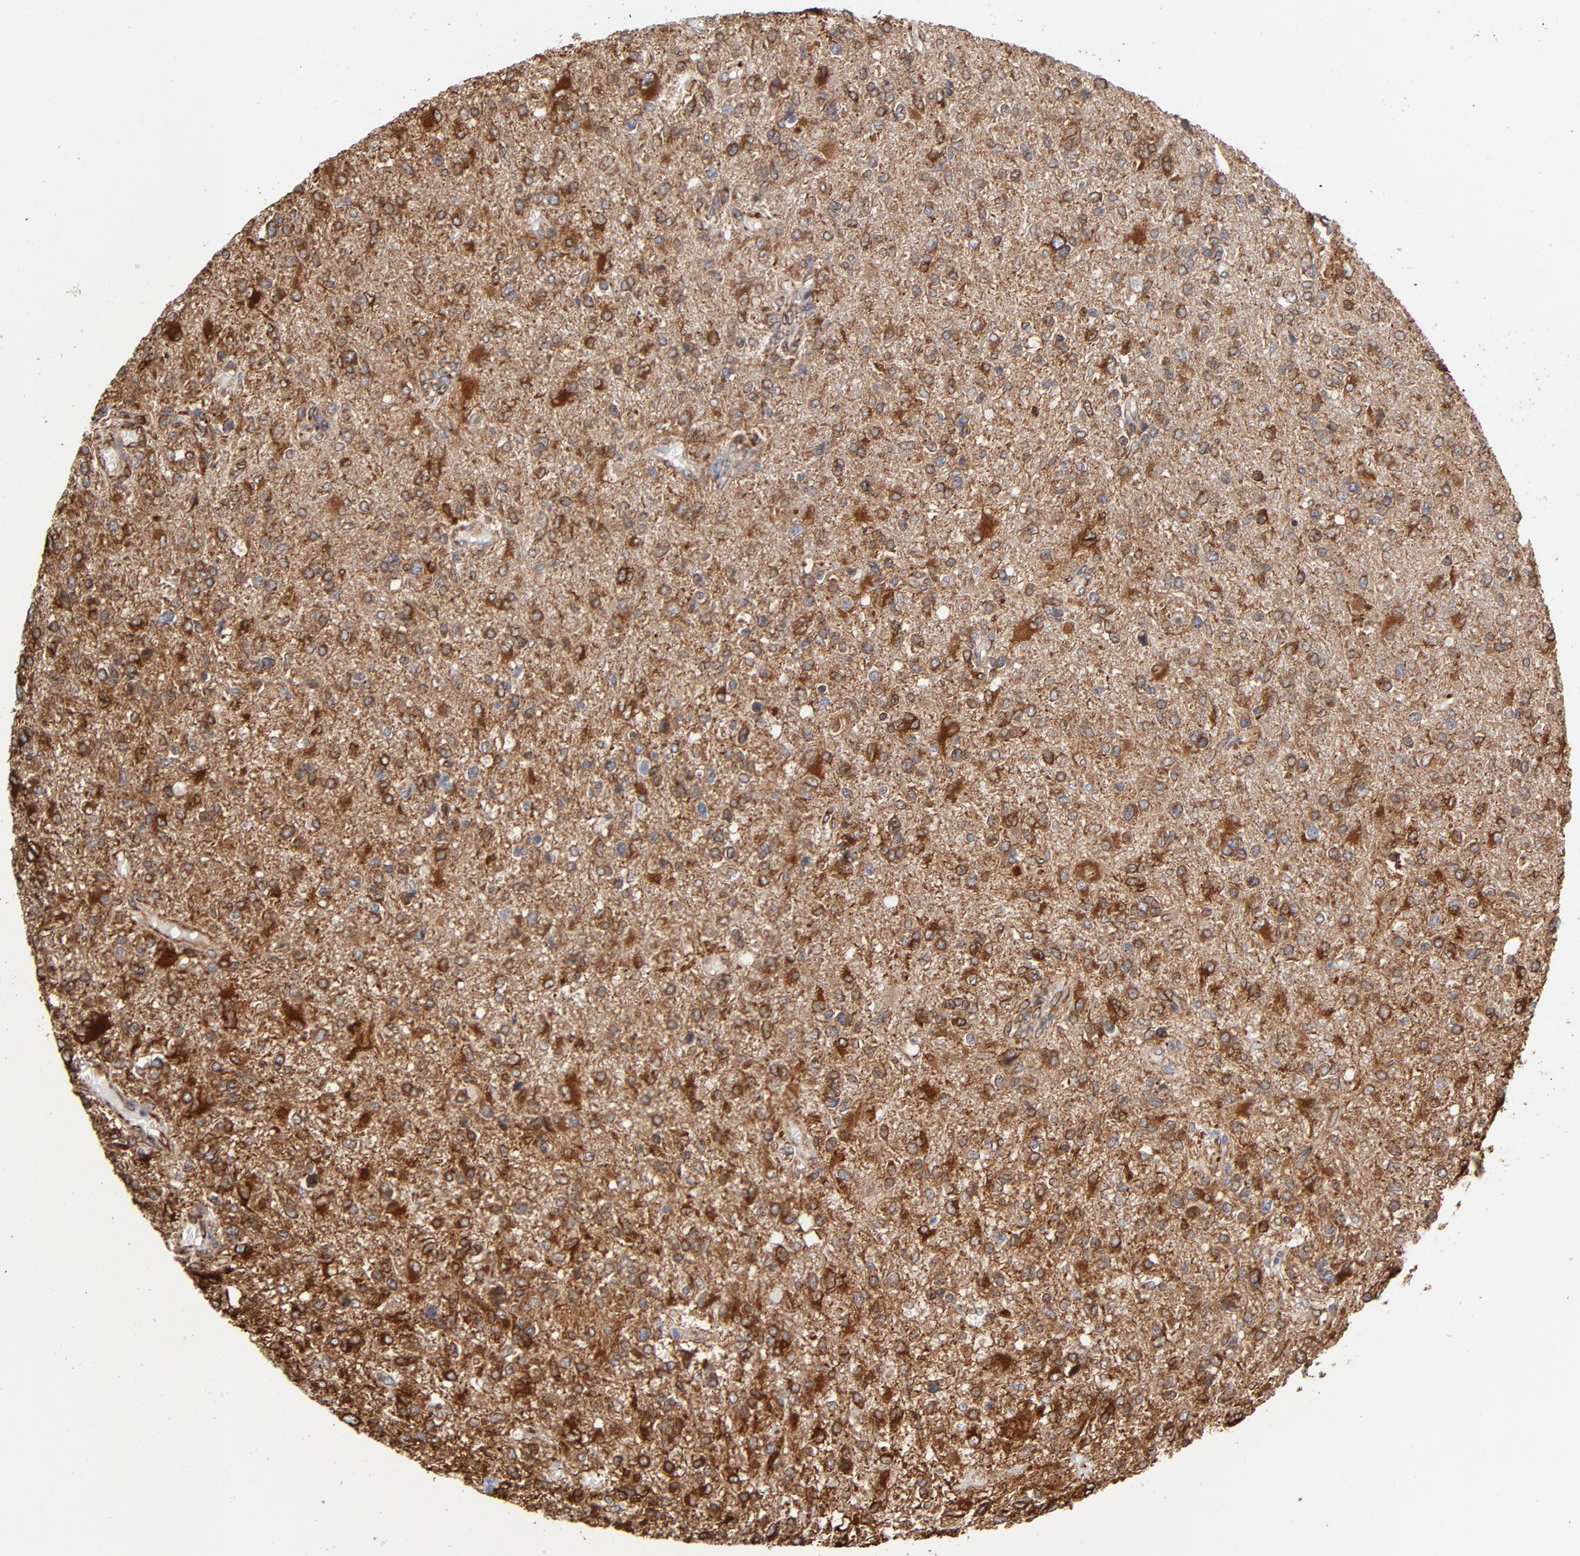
{"staining": {"intensity": "strong", "quantity": ">75%", "location": "cytoplasmic/membranous"}, "tissue": "glioma", "cell_type": "Tumor cells", "image_type": "cancer", "snomed": [{"axis": "morphology", "description": "Glioma, malignant, High grade"}, {"axis": "topography", "description": "Cerebral cortex"}], "caption": "IHC of malignant glioma (high-grade) displays high levels of strong cytoplasmic/membranous expression in approximately >75% of tumor cells. The protein is stained brown, and the nuclei are stained in blue (DAB (3,3'-diaminobenzidine) IHC with brightfield microscopy, high magnification).", "gene": "CANX", "patient": {"sex": "male", "age": 76}}